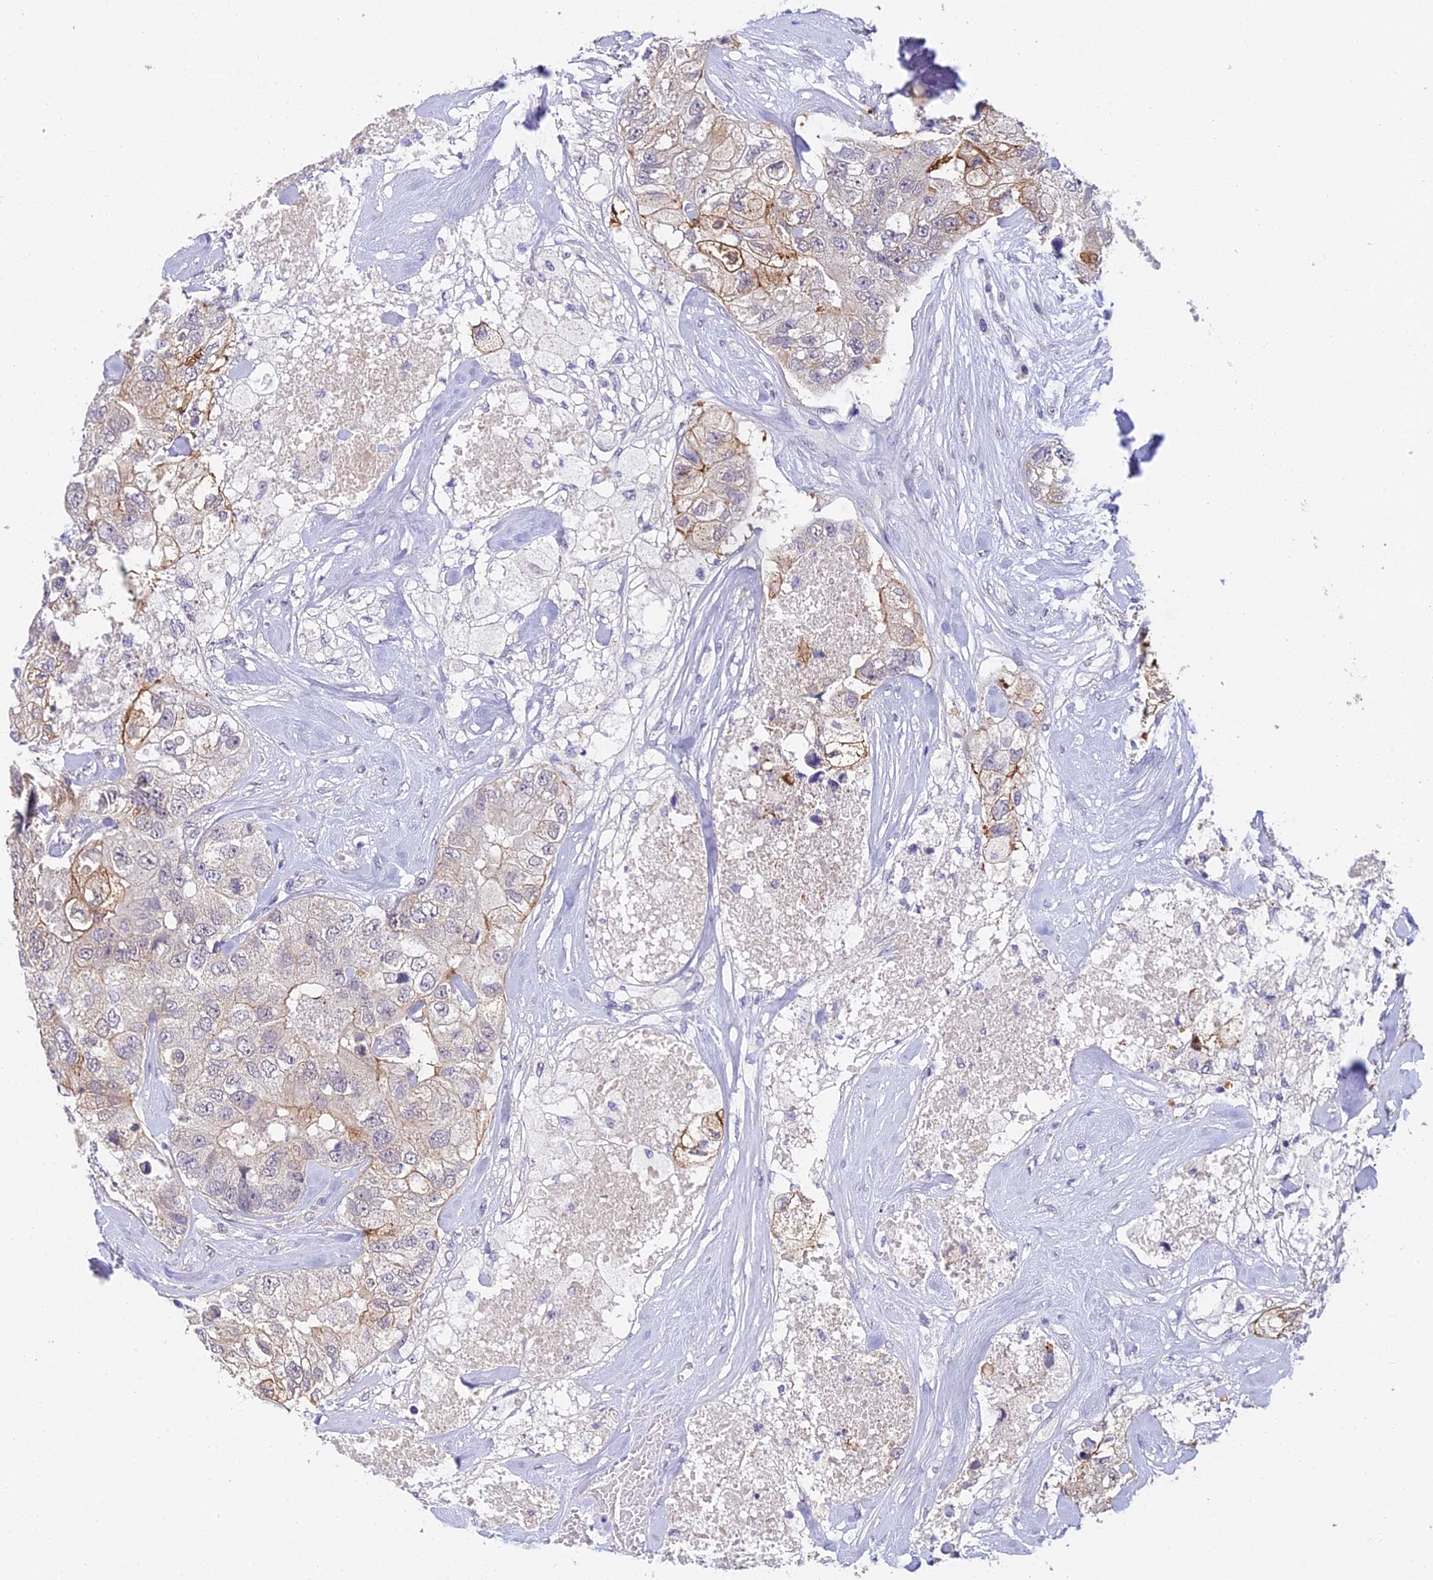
{"staining": {"intensity": "moderate", "quantity": "<25%", "location": "cytoplasmic/membranous"}, "tissue": "breast cancer", "cell_type": "Tumor cells", "image_type": "cancer", "snomed": [{"axis": "morphology", "description": "Duct carcinoma"}, {"axis": "topography", "description": "Breast"}], "caption": "Breast infiltrating ductal carcinoma stained with a protein marker displays moderate staining in tumor cells.", "gene": "HOXB1", "patient": {"sex": "female", "age": 62}}